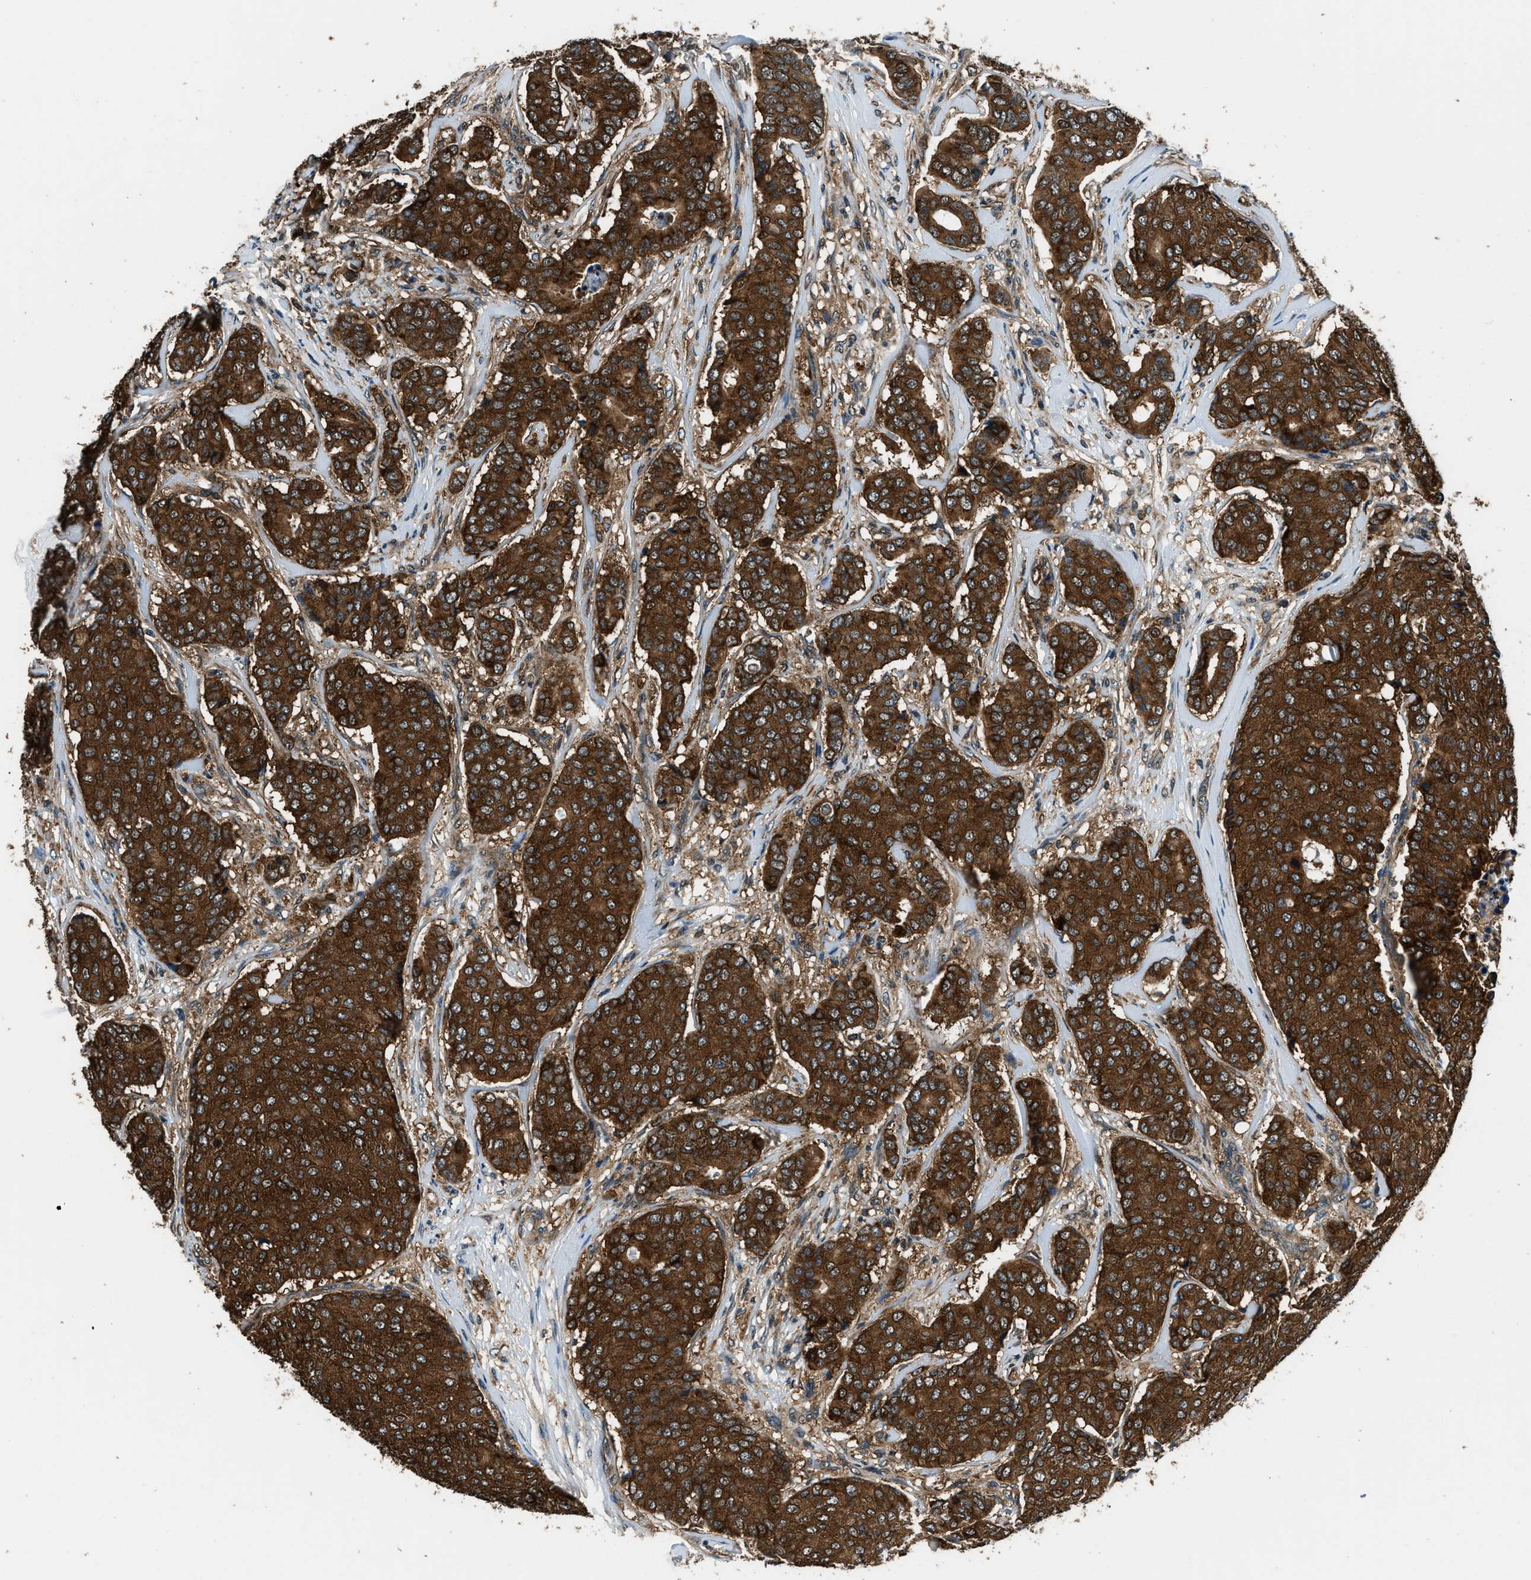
{"staining": {"intensity": "strong", "quantity": ">75%", "location": "cytoplasmic/membranous"}, "tissue": "breast cancer", "cell_type": "Tumor cells", "image_type": "cancer", "snomed": [{"axis": "morphology", "description": "Duct carcinoma"}, {"axis": "topography", "description": "Breast"}], "caption": "Immunohistochemistry (IHC) micrograph of neoplastic tissue: breast cancer (intraductal carcinoma) stained using immunohistochemistry (IHC) displays high levels of strong protein expression localized specifically in the cytoplasmic/membranous of tumor cells, appearing as a cytoplasmic/membranous brown color.", "gene": "ARFGAP2", "patient": {"sex": "female", "age": 75}}